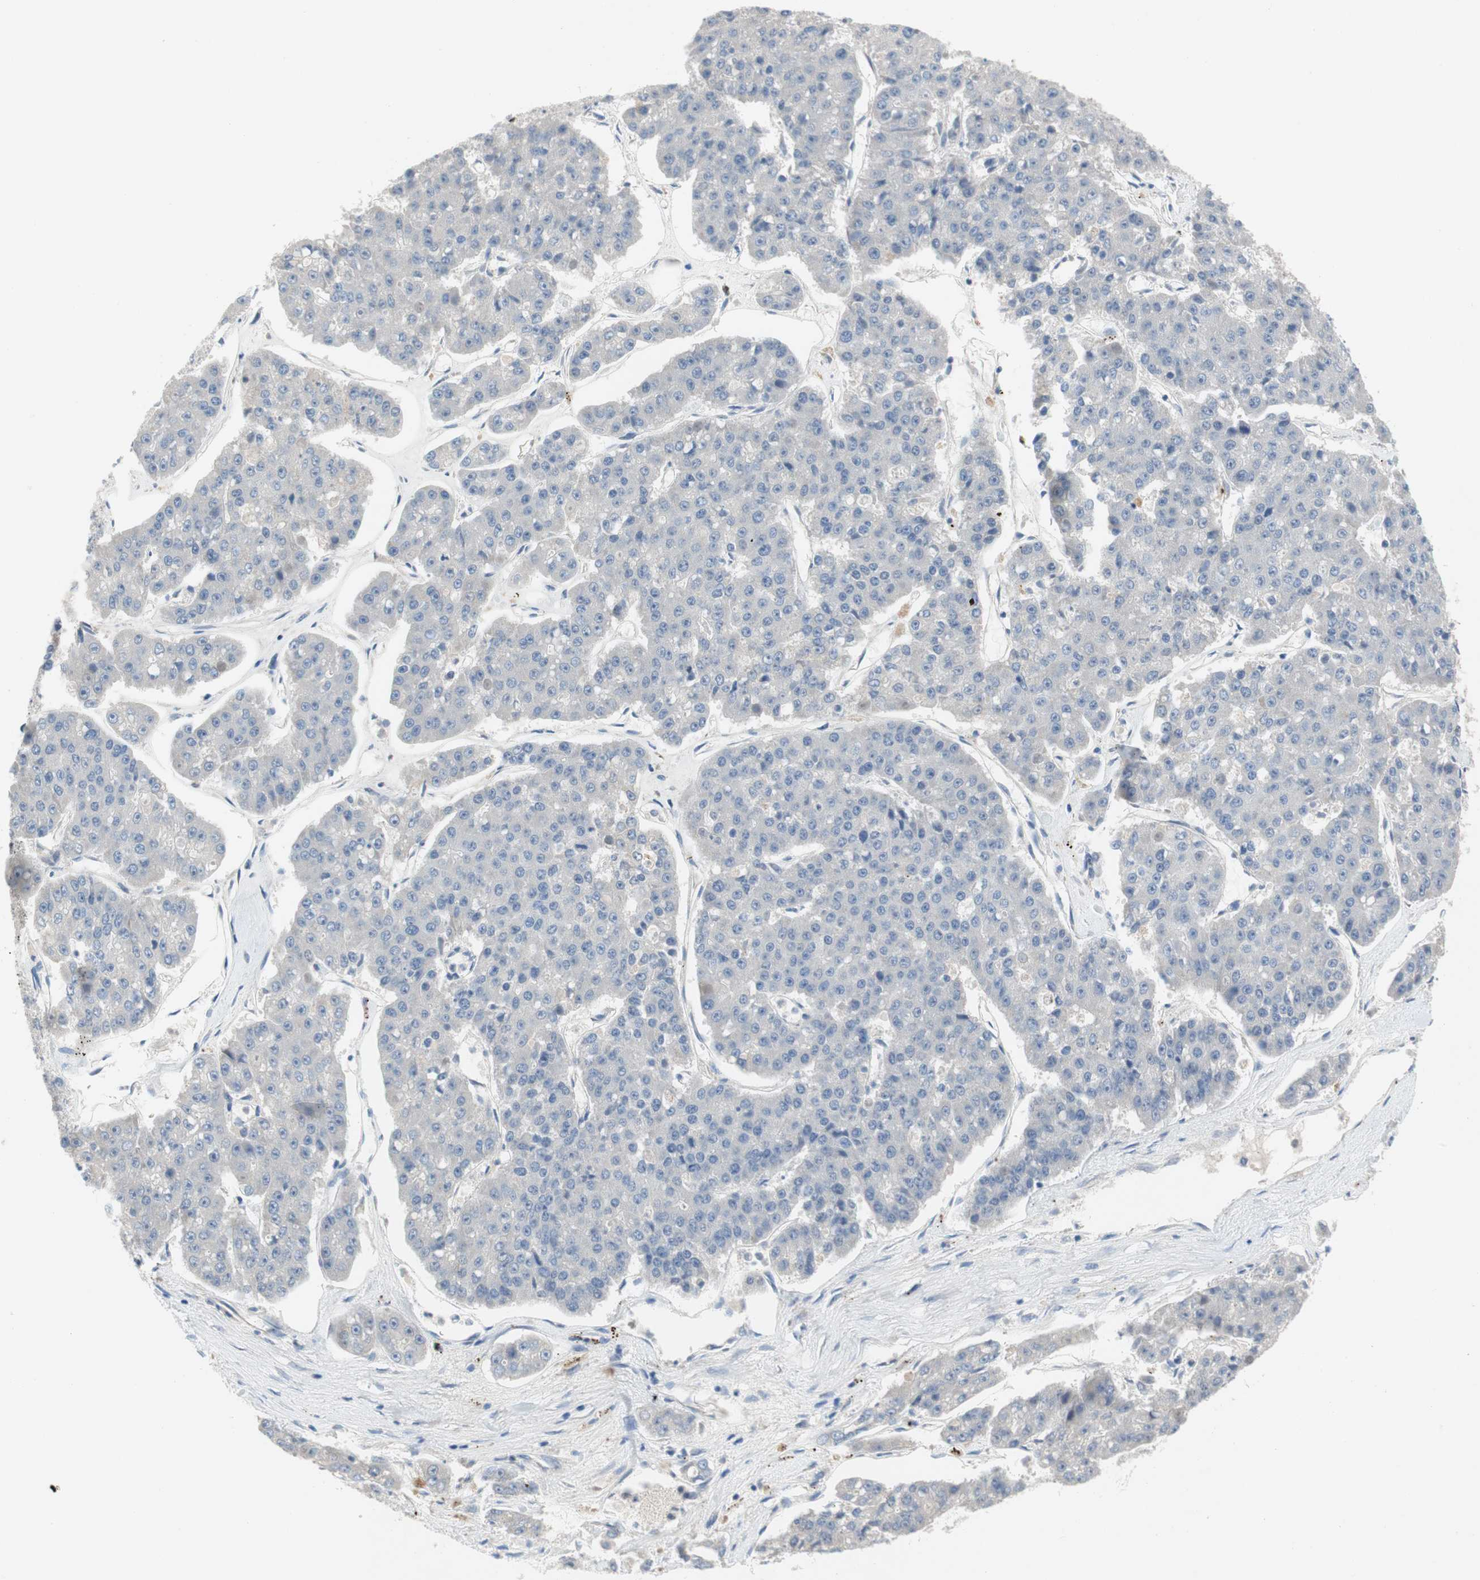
{"staining": {"intensity": "negative", "quantity": "none", "location": "none"}, "tissue": "pancreatic cancer", "cell_type": "Tumor cells", "image_type": "cancer", "snomed": [{"axis": "morphology", "description": "Adenocarcinoma, NOS"}, {"axis": "topography", "description": "Pancreas"}], "caption": "The photomicrograph displays no staining of tumor cells in pancreatic cancer.", "gene": "RELB", "patient": {"sex": "male", "age": 50}}